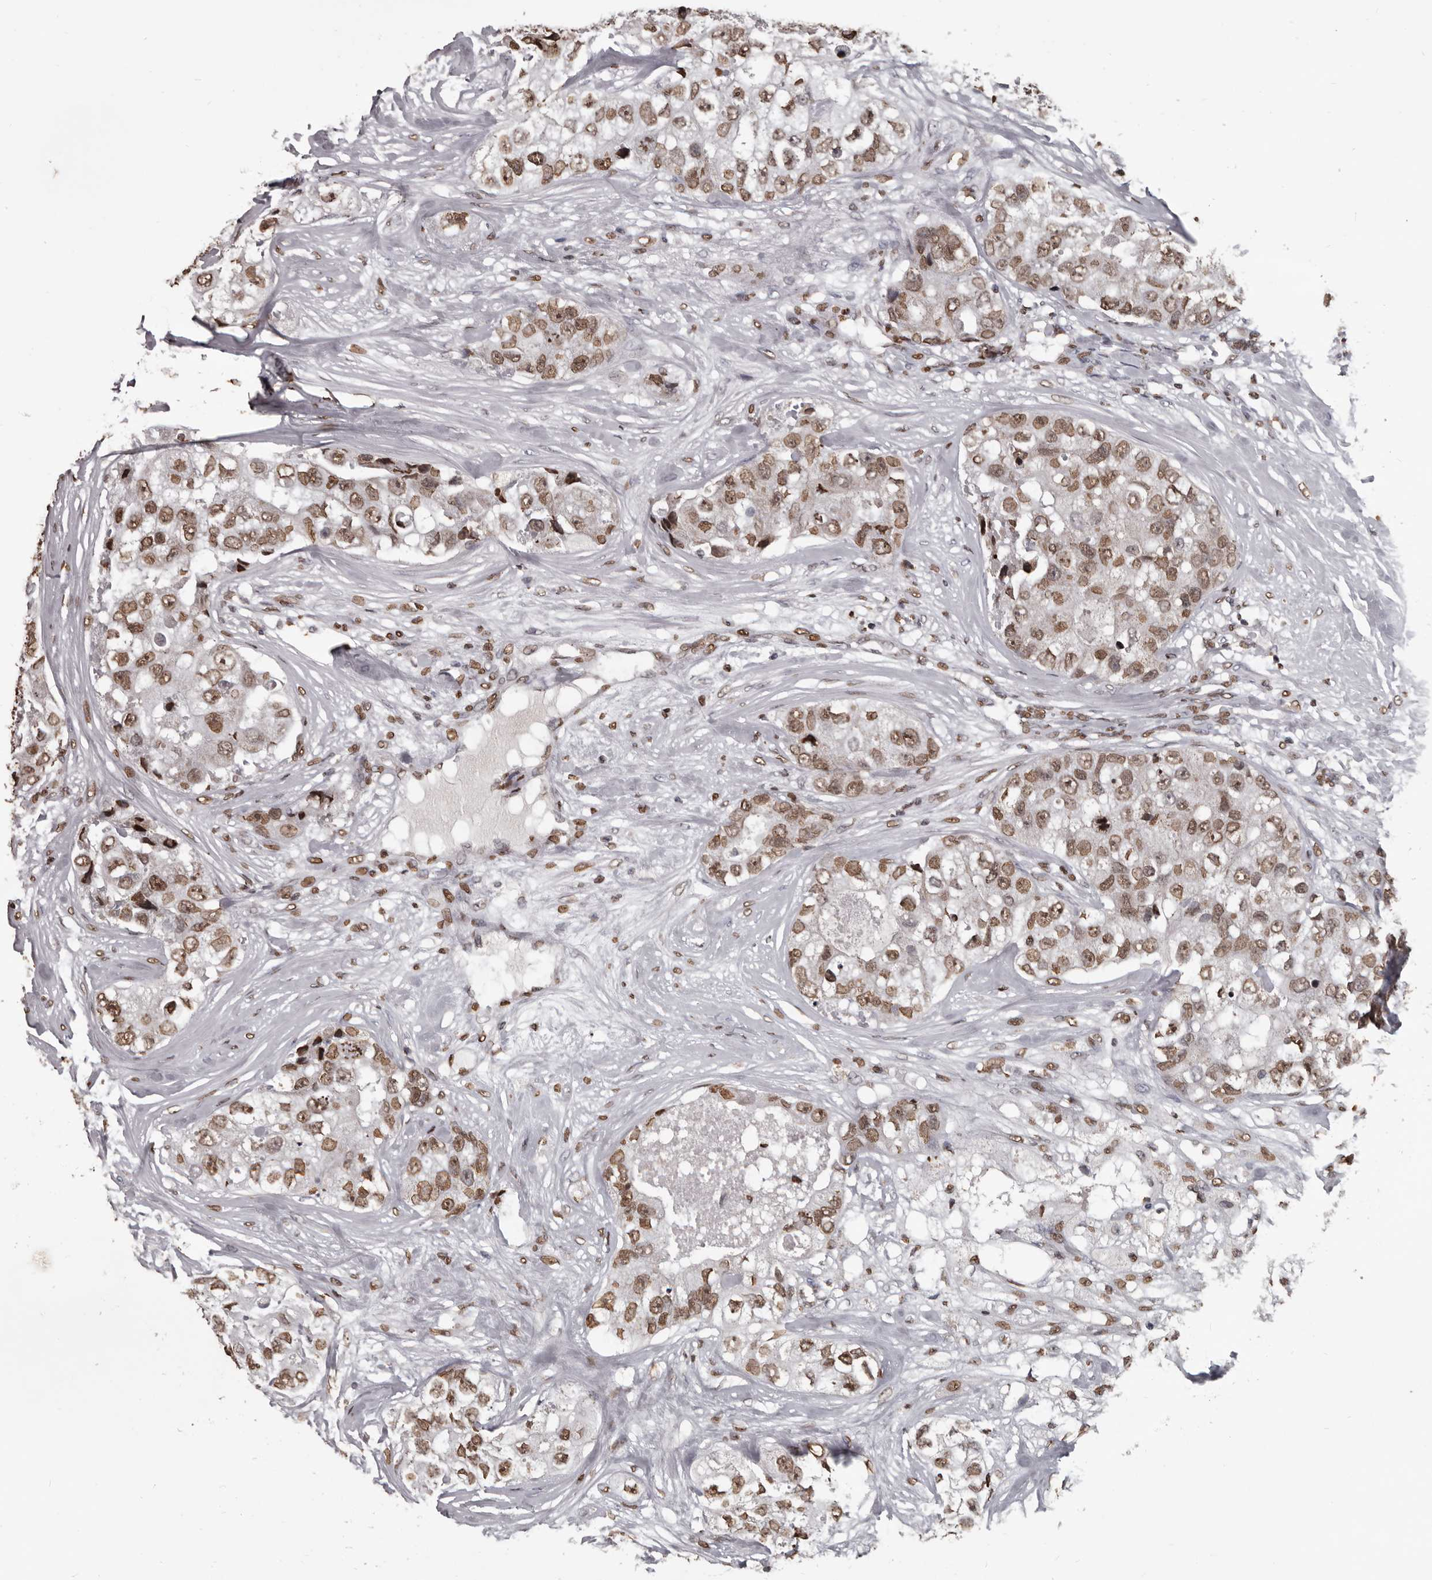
{"staining": {"intensity": "moderate", "quantity": ">75%", "location": "nuclear"}, "tissue": "breast cancer", "cell_type": "Tumor cells", "image_type": "cancer", "snomed": [{"axis": "morphology", "description": "Duct carcinoma"}, {"axis": "topography", "description": "Breast"}], "caption": "Tumor cells demonstrate medium levels of moderate nuclear positivity in approximately >75% of cells in human breast cancer (infiltrating ductal carcinoma).", "gene": "AHR", "patient": {"sex": "female", "age": 62}}